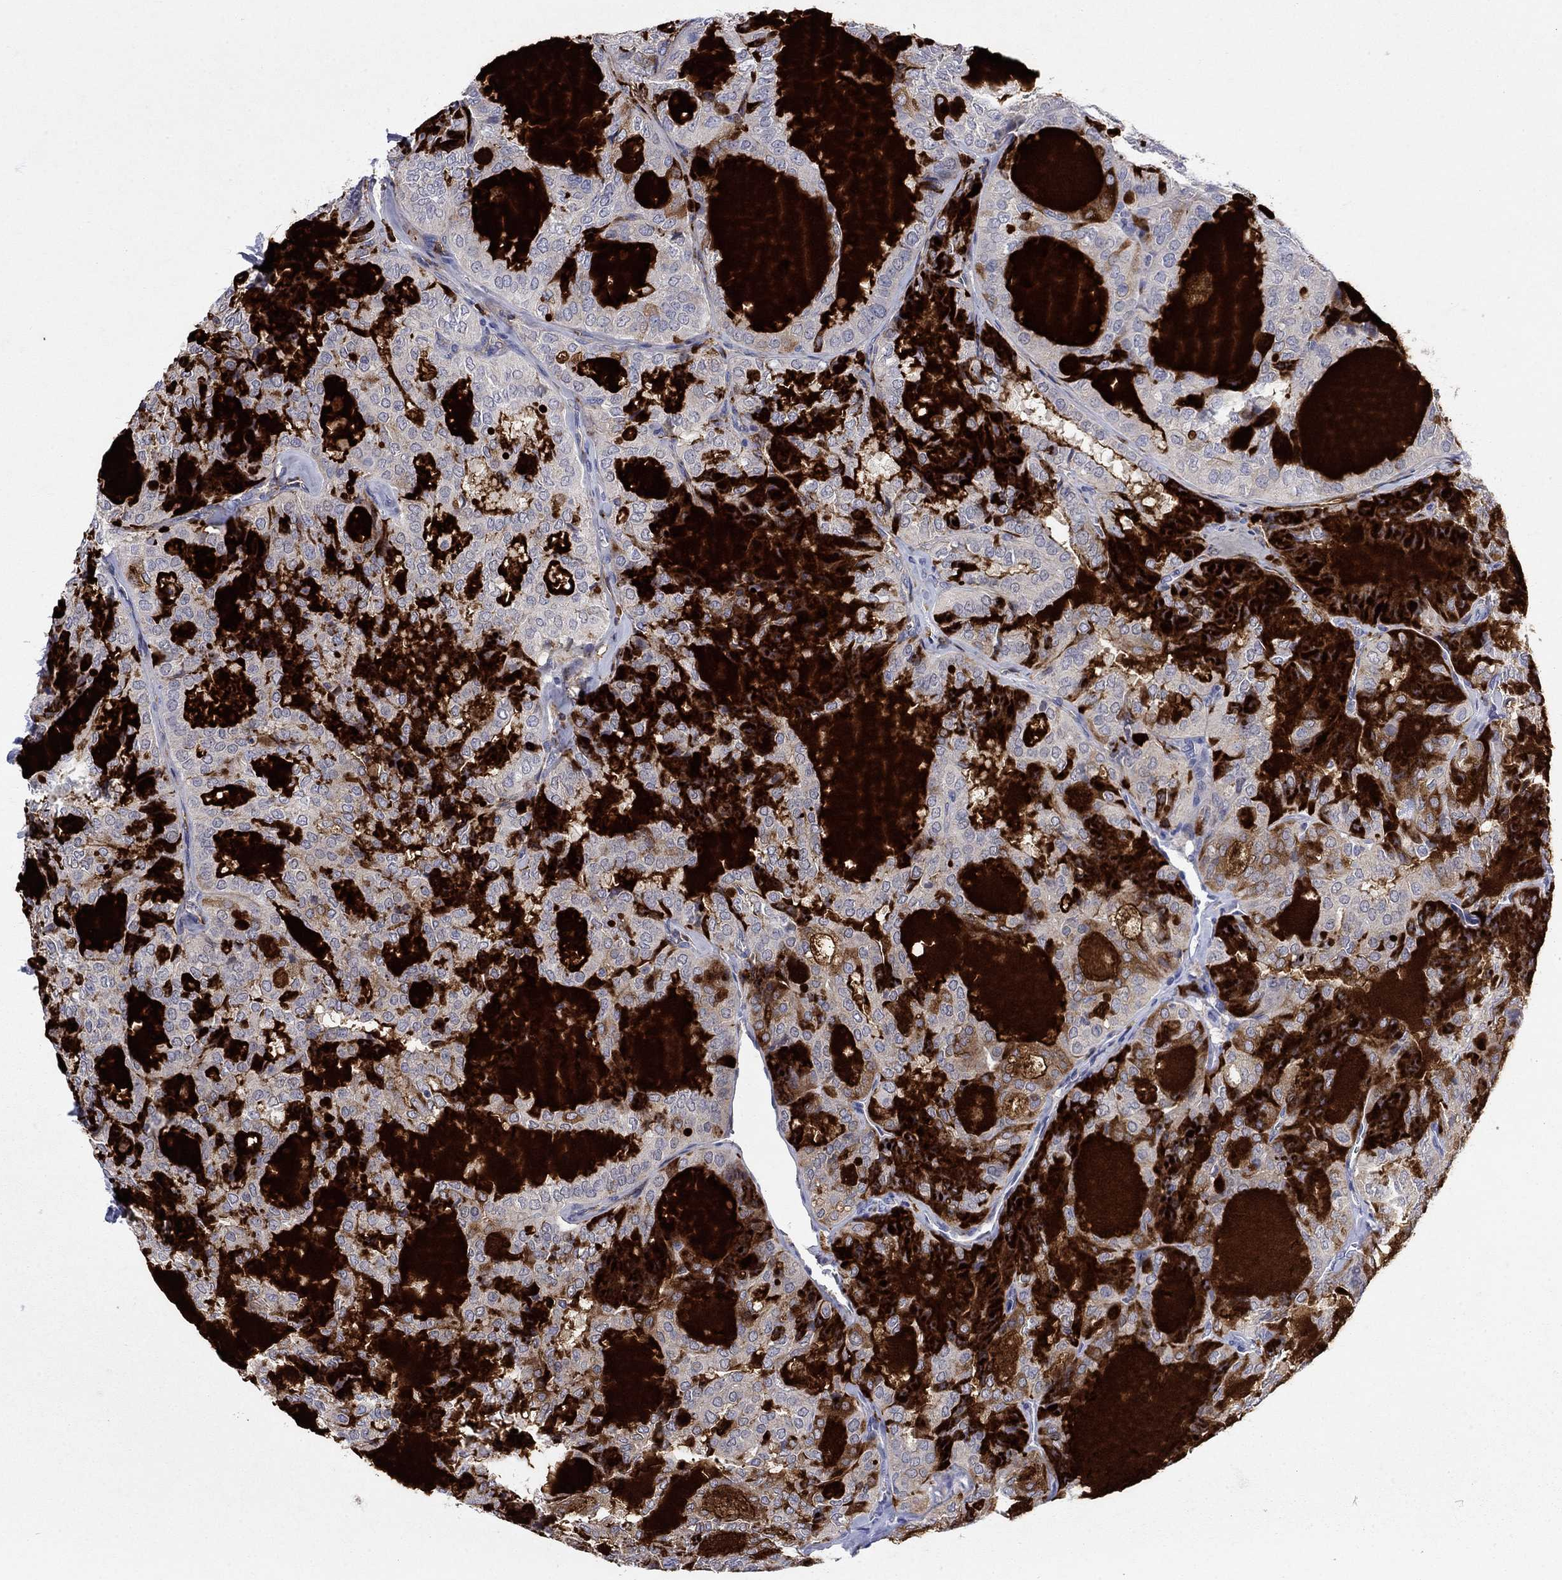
{"staining": {"intensity": "negative", "quantity": "none", "location": "none"}, "tissue": "thyroid cancer", "cell_type": "Tumor cells", "image_type": "cancer", "snomed": [{"axis": "morphology", "description": "Follicular adenoma carcinoma, NOS"}, {"axis": "topography", "description": "Thyroid gland"}], "caption": "IHC histopathology image of neoplastic tissue: thyroid cancer stained with DAB demonstrates no significant protein positivity in tumor cells.", "gene": "SULT2B1", "patient": {"sex": "male", "age": 75}}